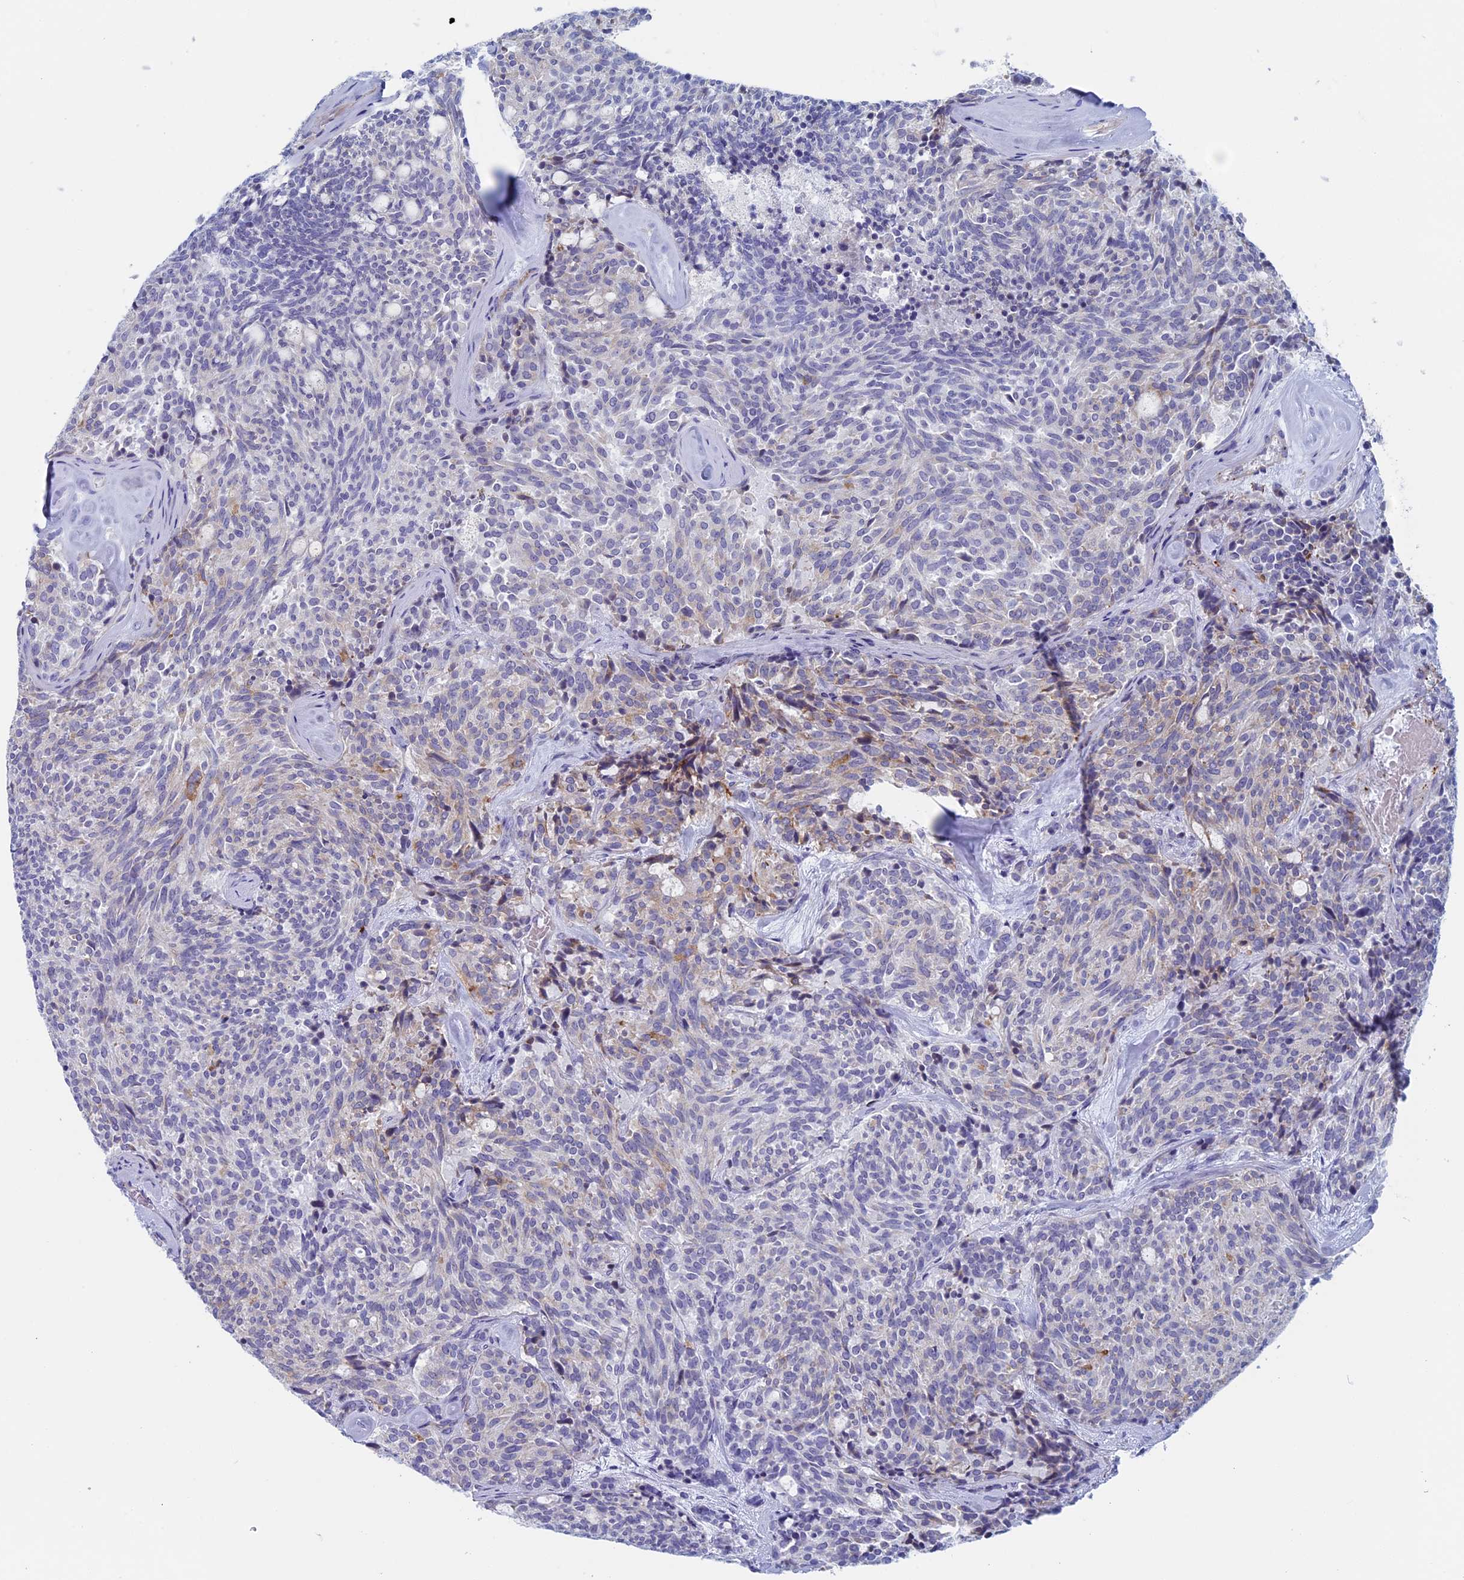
{"staining": {"intensity": "negative", "quantity": "none", "location": "none"}, "tissue": "carcinoid", "cell_type": "Tumor cells", "image_type": "cancer", "snomed": [{"axis": "morphology", "description": "Carcinoid, malignant, NOS"}, {"axis": "topography", "description": "Pancreas"}], "caption": "Carcinoid was stained to show a protein in brown. There is no significant positivity in tumor cells.", "gene": "MAGEB6", "patient": {"sex": "female", "age": 54}}